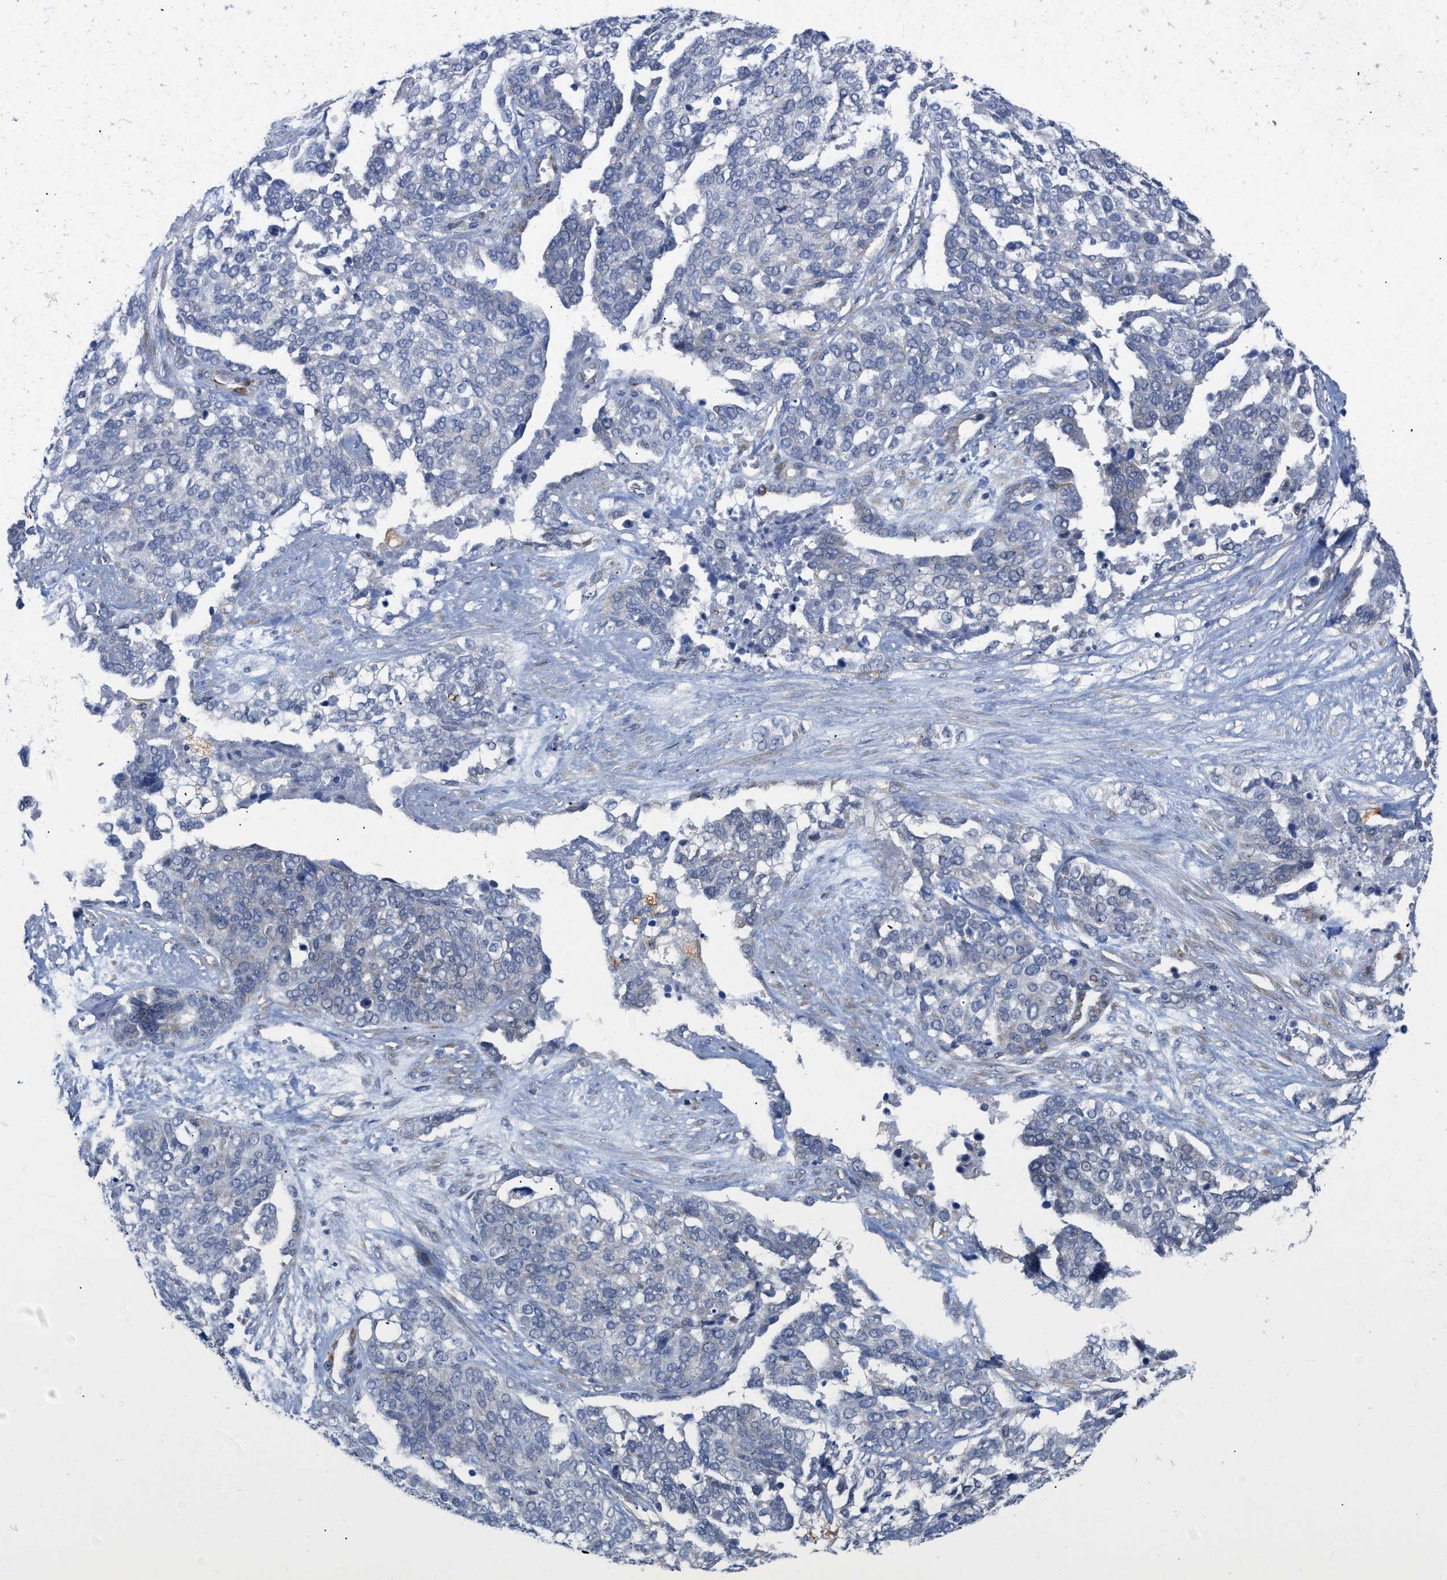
{"staining": {"intensity": "negative", "quantity": "none", "location": "none"}, "tissue": "ovarian cancer", "cell_type": "Tumor cells", "image_type": "cancer", "snomed": [{"axis": "morphology", "description": "Cystadenocarcinoma, serous, NOS"}, {"axis": "topography", "description": "Ovary"}], "caption": "This is an immunohistochemistry photomicrograph of ovarian cancer. There is no expression in tumor cells.", "gene": "TMEM131", "patient": {"sex": "female", "age": 44}}